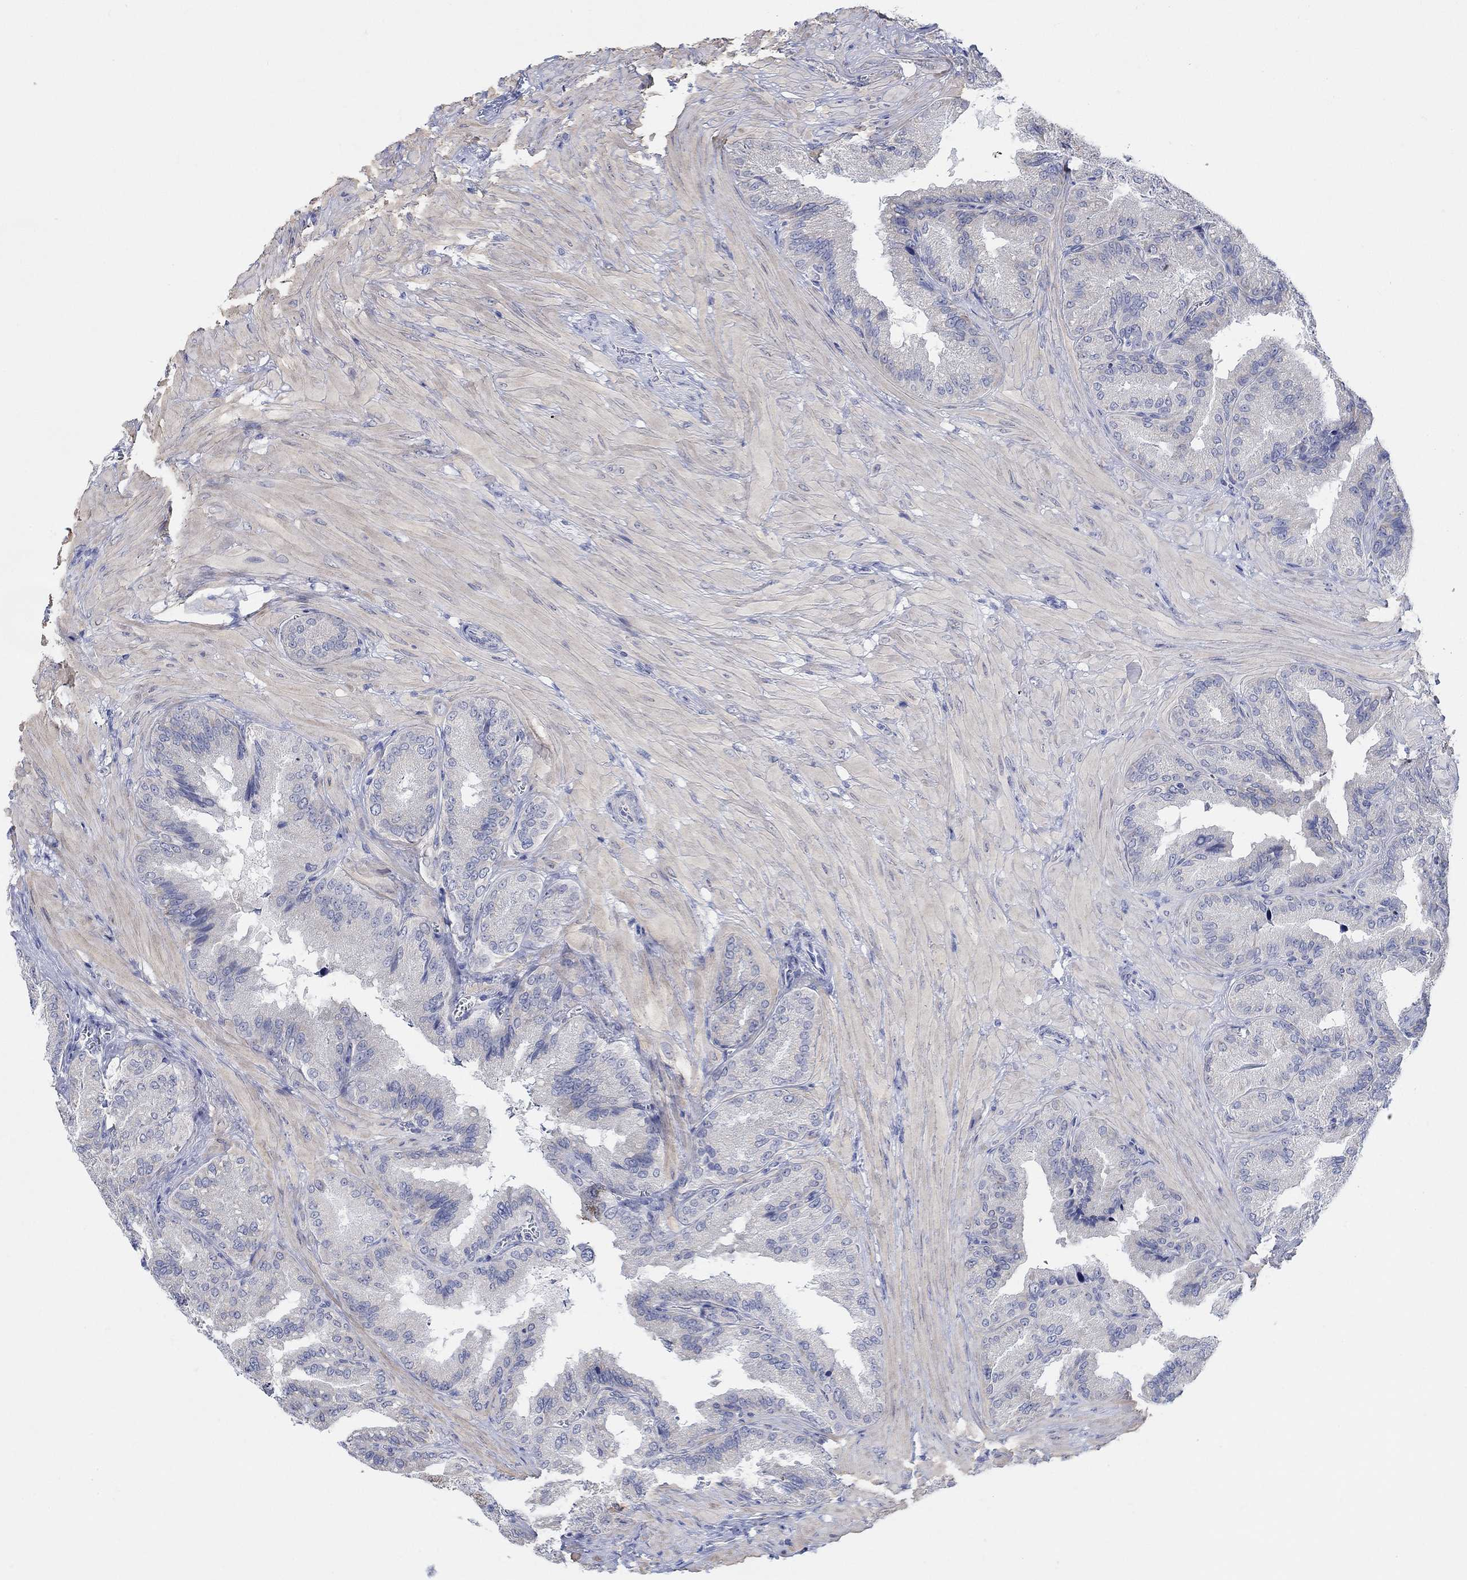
{"staining": {"intensity": "negative", "quantity": "none", "location": "none"}, "tissue": "seminal vesicle", "cell_type": "Glandular cells", "image_type": "normal", "snomed": [{"axis": "morphology", "description": "Normal tissue, NOS"}, {"axis": "topography", "description": "Seminal veicle"}], "caption": "The immunohistochemistry histopathology image has no significant staining in glandular cells of seminal vesicle.", "gene": "KRT222", "patient": {"sex": "male", "age": 37}}